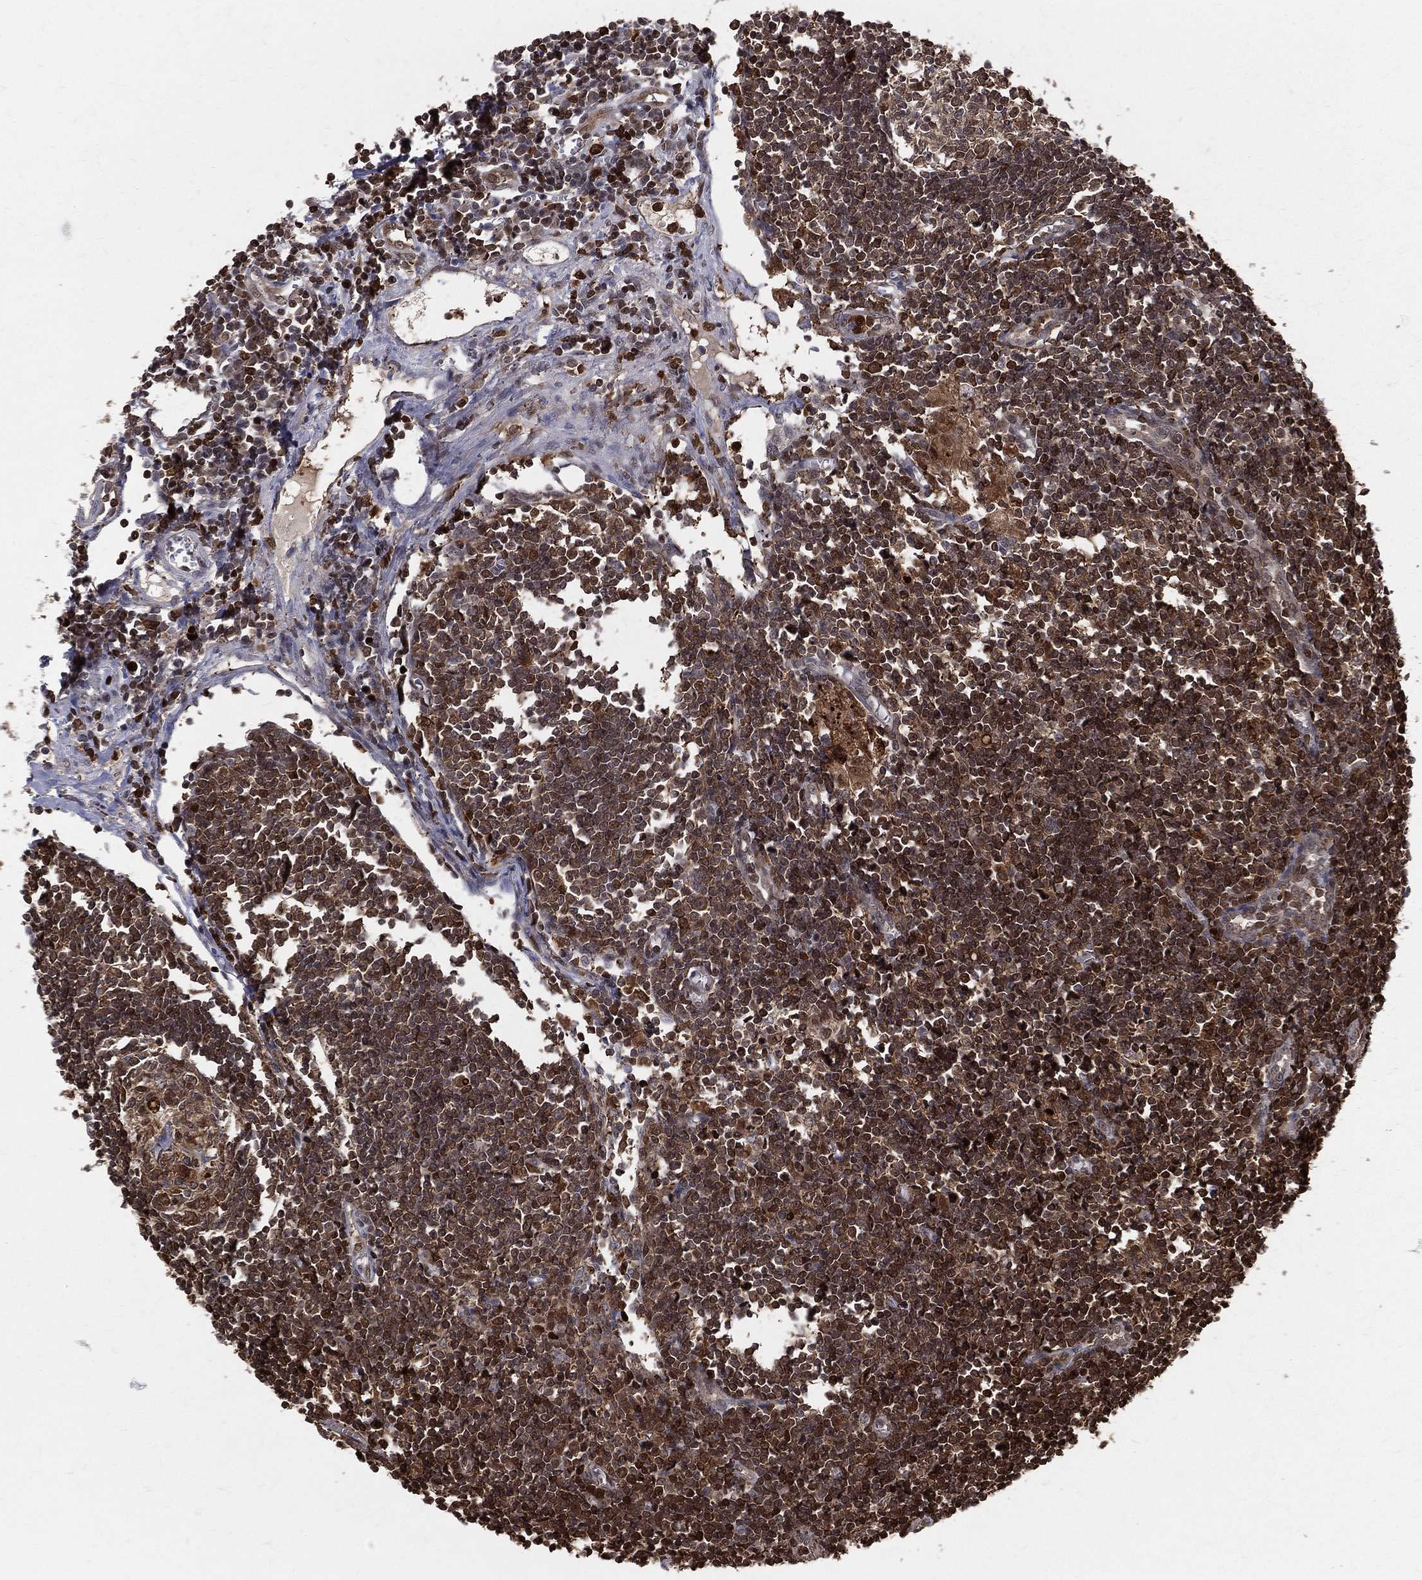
{"staining": {"intensity": "strong", "quantity": "25%-75%", "location": "nuclear"}, "tissue": "lymph node", "cell_type": "Non-germinal center cells", "image_type": "normal", "snomed": [{"axis": "morphology", "description": "Normal tissue, NOS"}, {"axis": "morphology", "description": "Adenocarcinoma, NOS"}, {"axis": "topography", "description": "Lymph node"}, {"axis": "topography", "description": "Pancreas"}], "caption": "Lymph node stained with immunohistochemistry exhibits strong nuclear staining in approximately 25%-75% of non-germinal center cells.", "gene": "ENO1", "patient": {"sex": "female", "age": 58}}